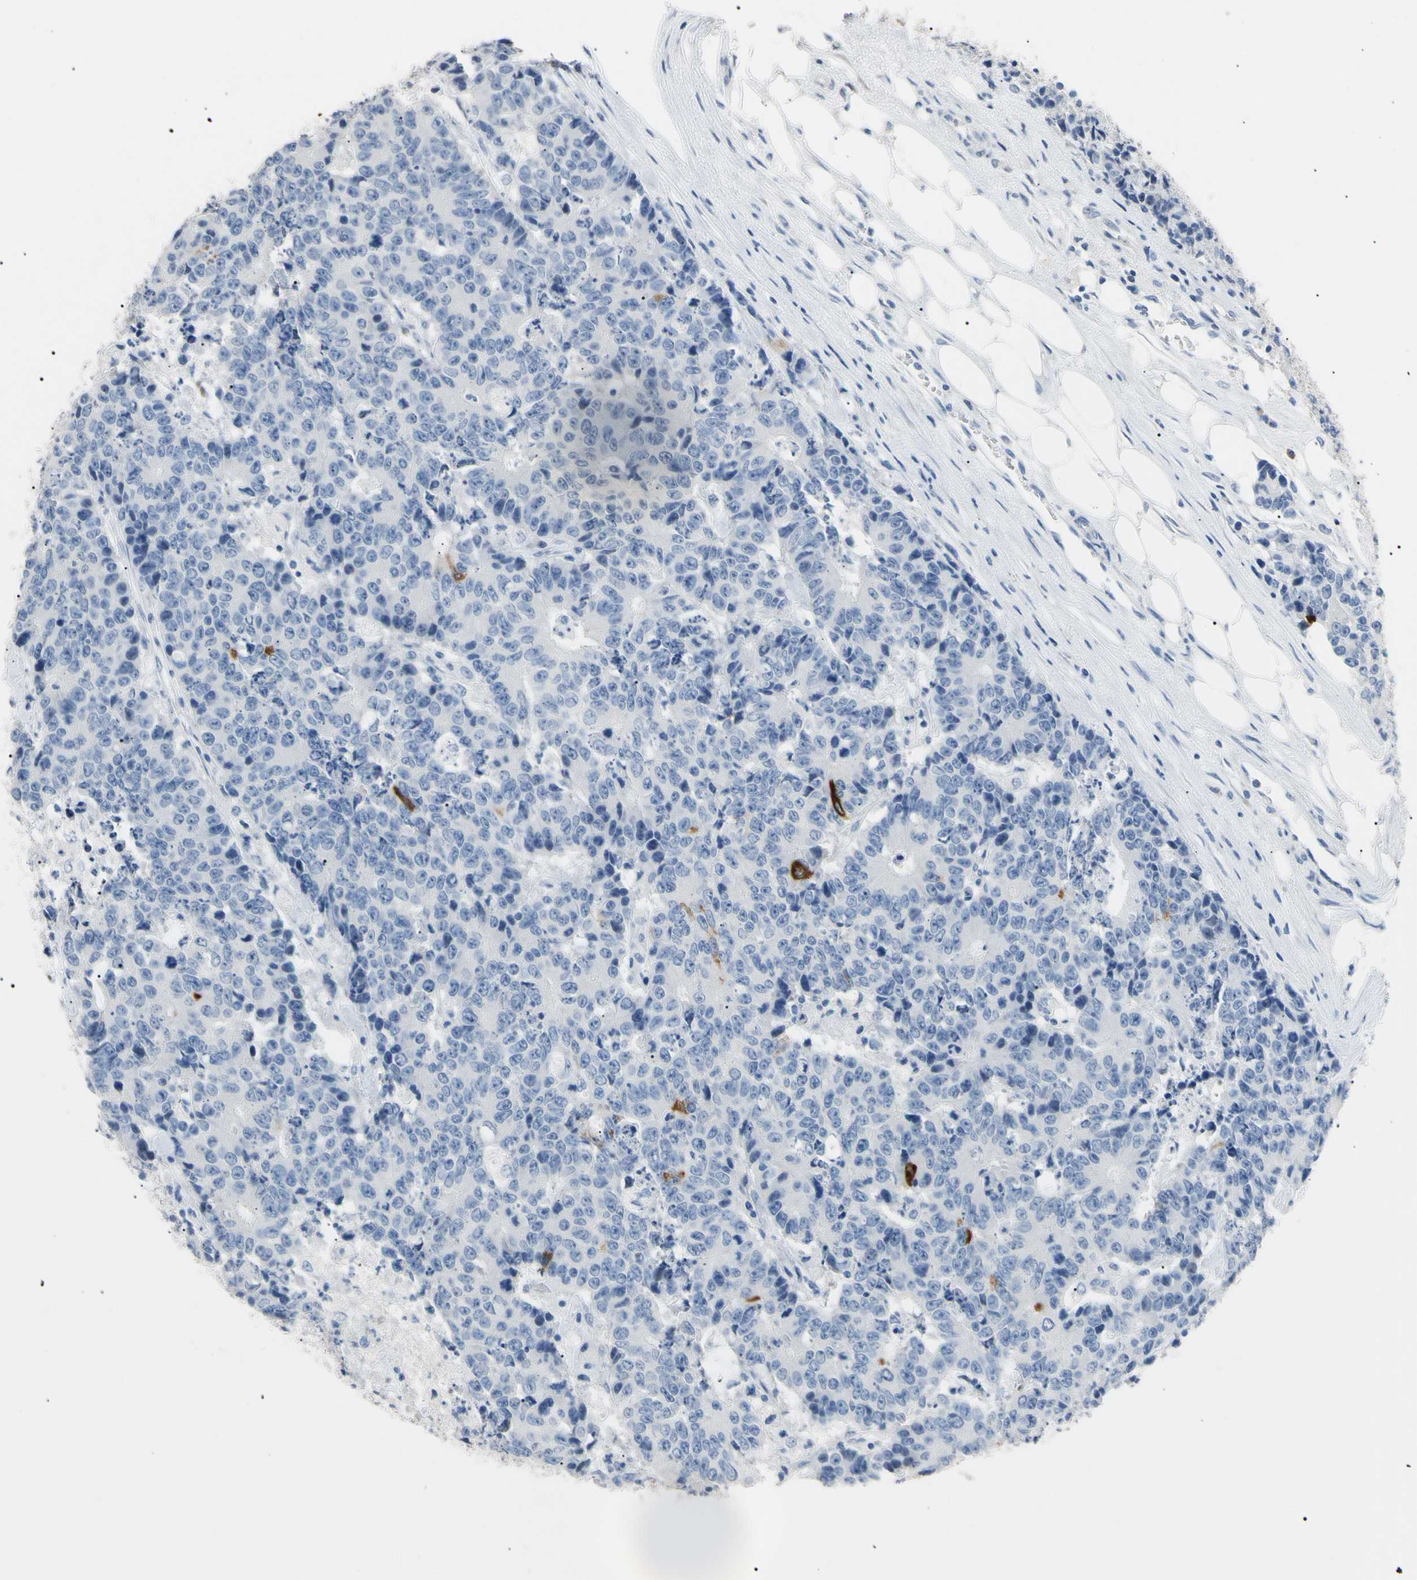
{"staining": {"intensity": "negative", "quantity": "none", "location": "none"}, "tissue": "colorectal cancer", "cell_type": "Tumor cells", "image_type": "cancer", "snomed": [{"axis": "morphology", "description": "Adenocarcinoma, NOS"}, {"axis": "topography", "description": "Colon"}], "caption": "IHC of human colorectal cancer demonstrates no staining in tumor cells.", "gene": "CGB3", "patient": {"sex": "male", "age": 56}}